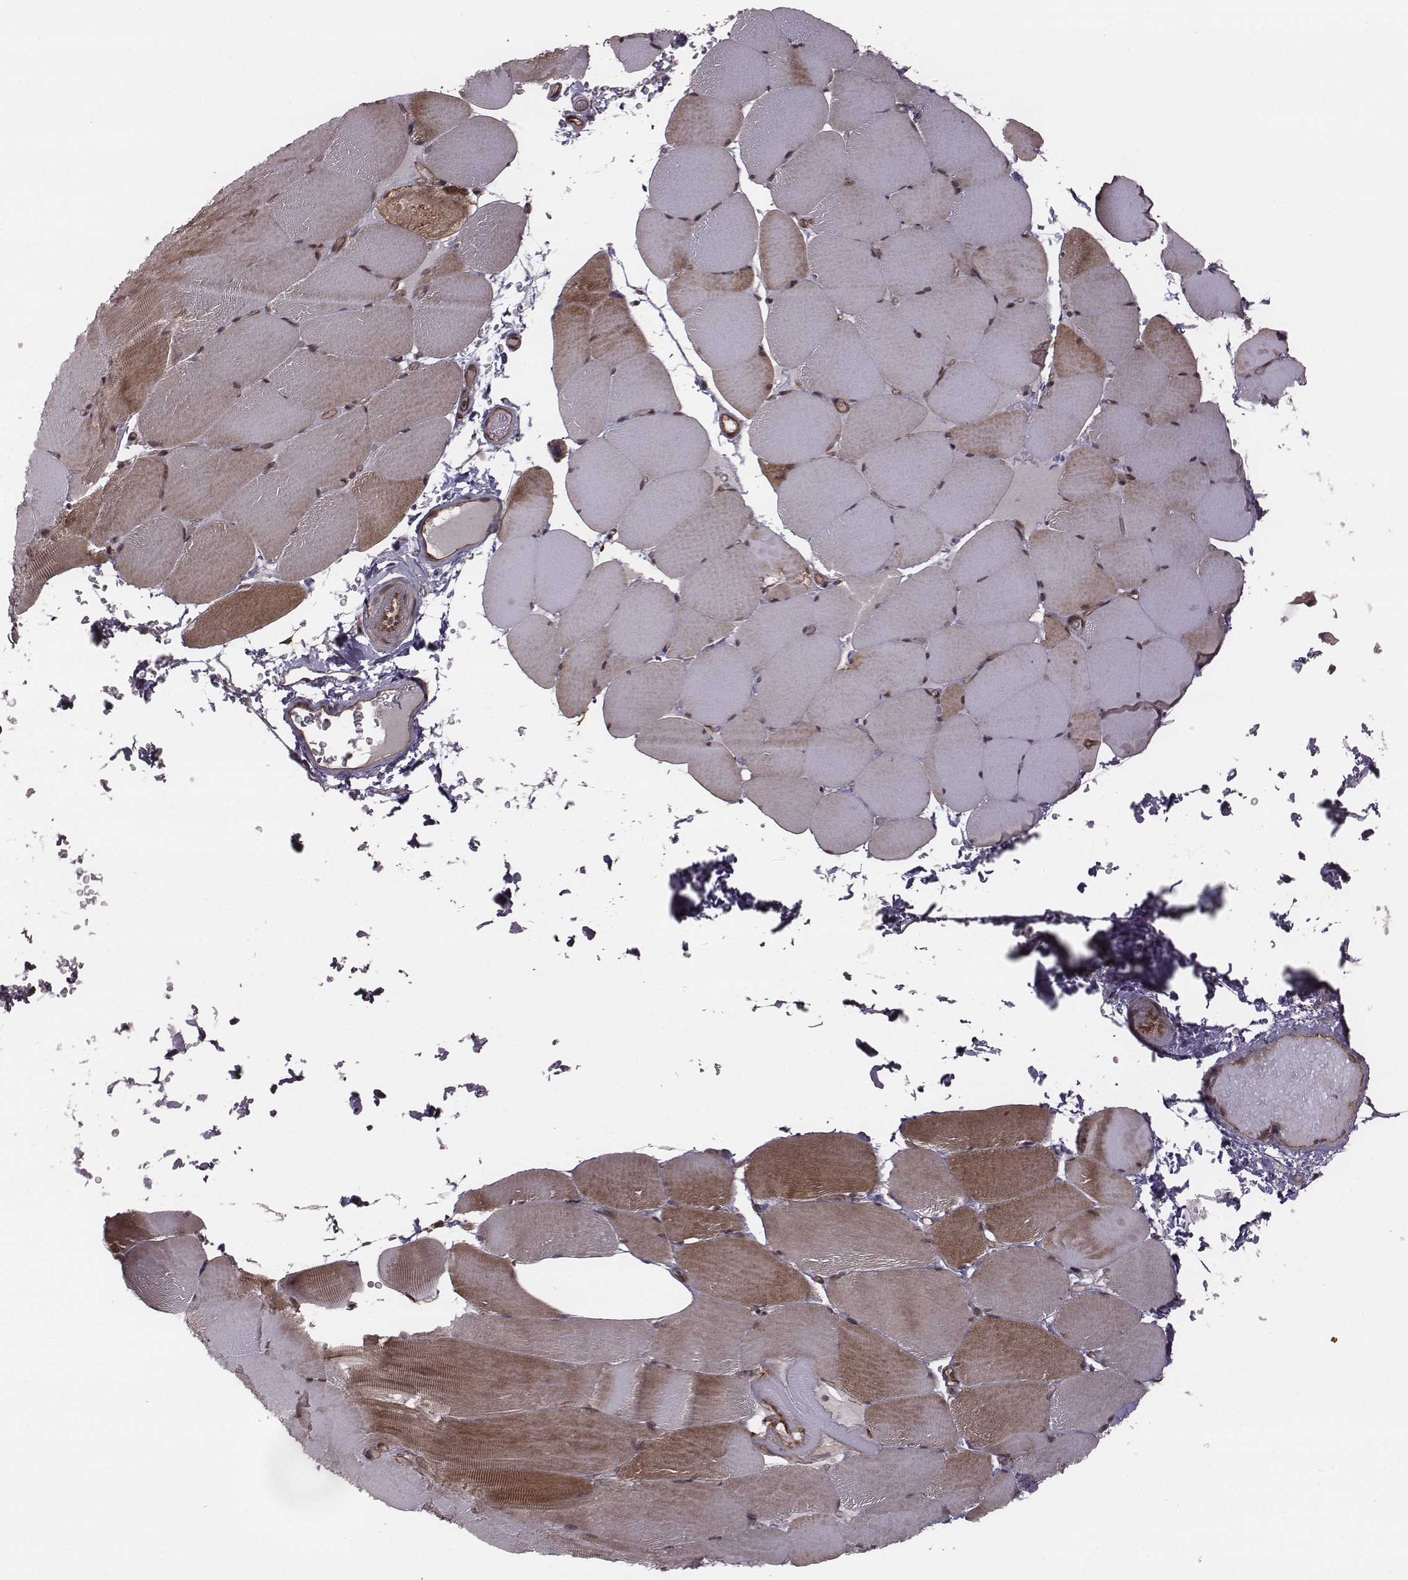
{"staining": {"intensity": "moderate", "quantity": "25%-75%", "location": "cytoplasmic/membranous,nuclear"}, "tissue": "skeletal muscle", "cell_type": "Myocytes", "image_type": "normal", "snomed": [{"axis": "morphology", "description": "Normal tissue, NOS"}, {"axis": "topography", "description": "Skeletal muscle"}], "caption": "Myocytes display medium levels of moderate cytoplasmic/membranous,nuclear staining in approximately 25%-75% of cells in normal human skeletal muscle. The staining is performed using DAB (3,3'-diaminobenzidine) brown chromogen to label protein expression. The nuclei are counter-stained blue using hematoxylin.", "gene": "RPL3", "patient": {"sex": "female", "age": 37}}